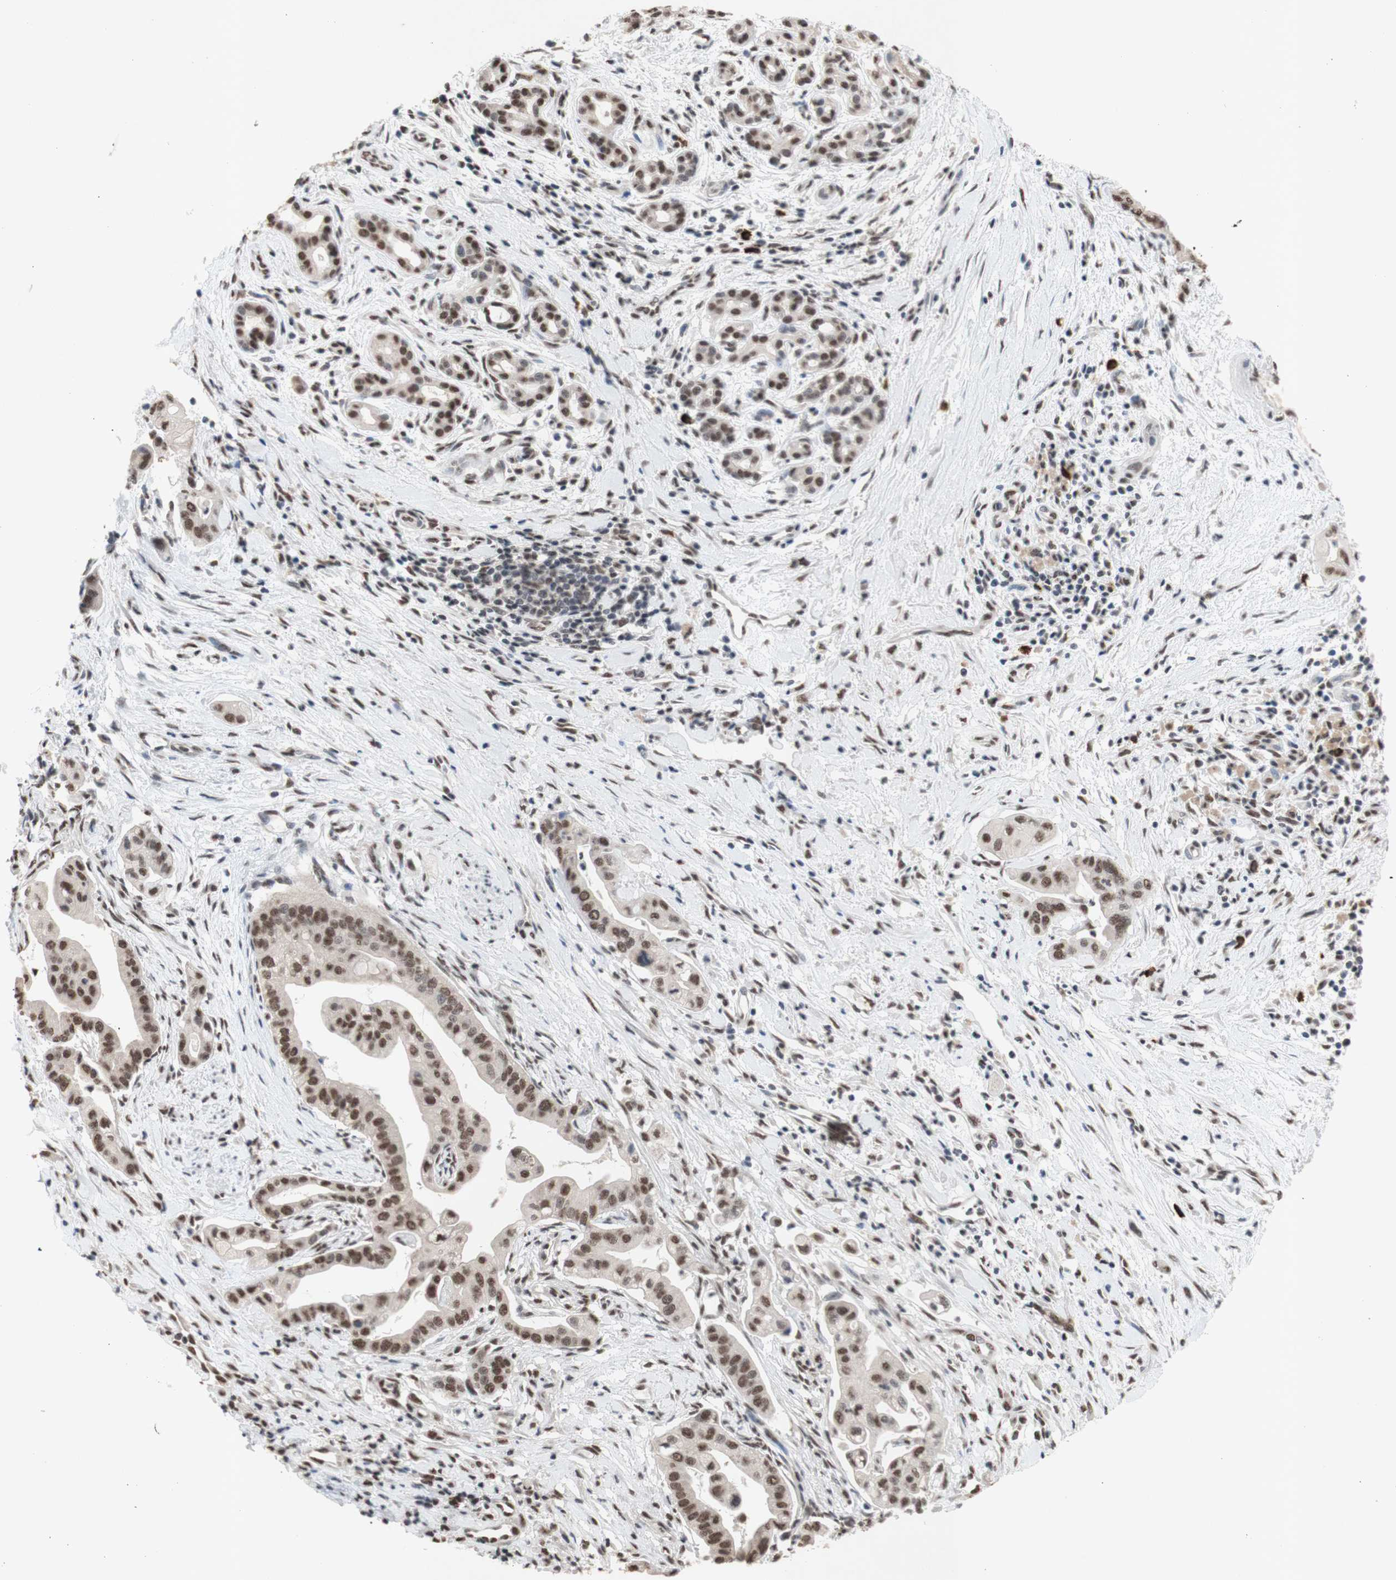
{"staining": {"intensity": "moderate", "quantity": ">75%", "location": "nuclear"}, "tissue": "pancreatic cancer", "cell_type": "Tumor cells", "image_type": "cancer", "snomed": [{"axis": "morphology", "description": "Adenocarcinoma, NOS"}, {"axis": "topography", "description": "Pancreas"}], "caption": "IHC image of neoplastic tissue: human pancreatic adenocarcinoma stained using immunohistochemistry demonstrates medium levels of moderate protein expression localized specifically in the nuclear of tumor cells, appearing as a nuclear brown color.", "gene": "SFPQ", "patient": {"sex": "female", "age": 75}}